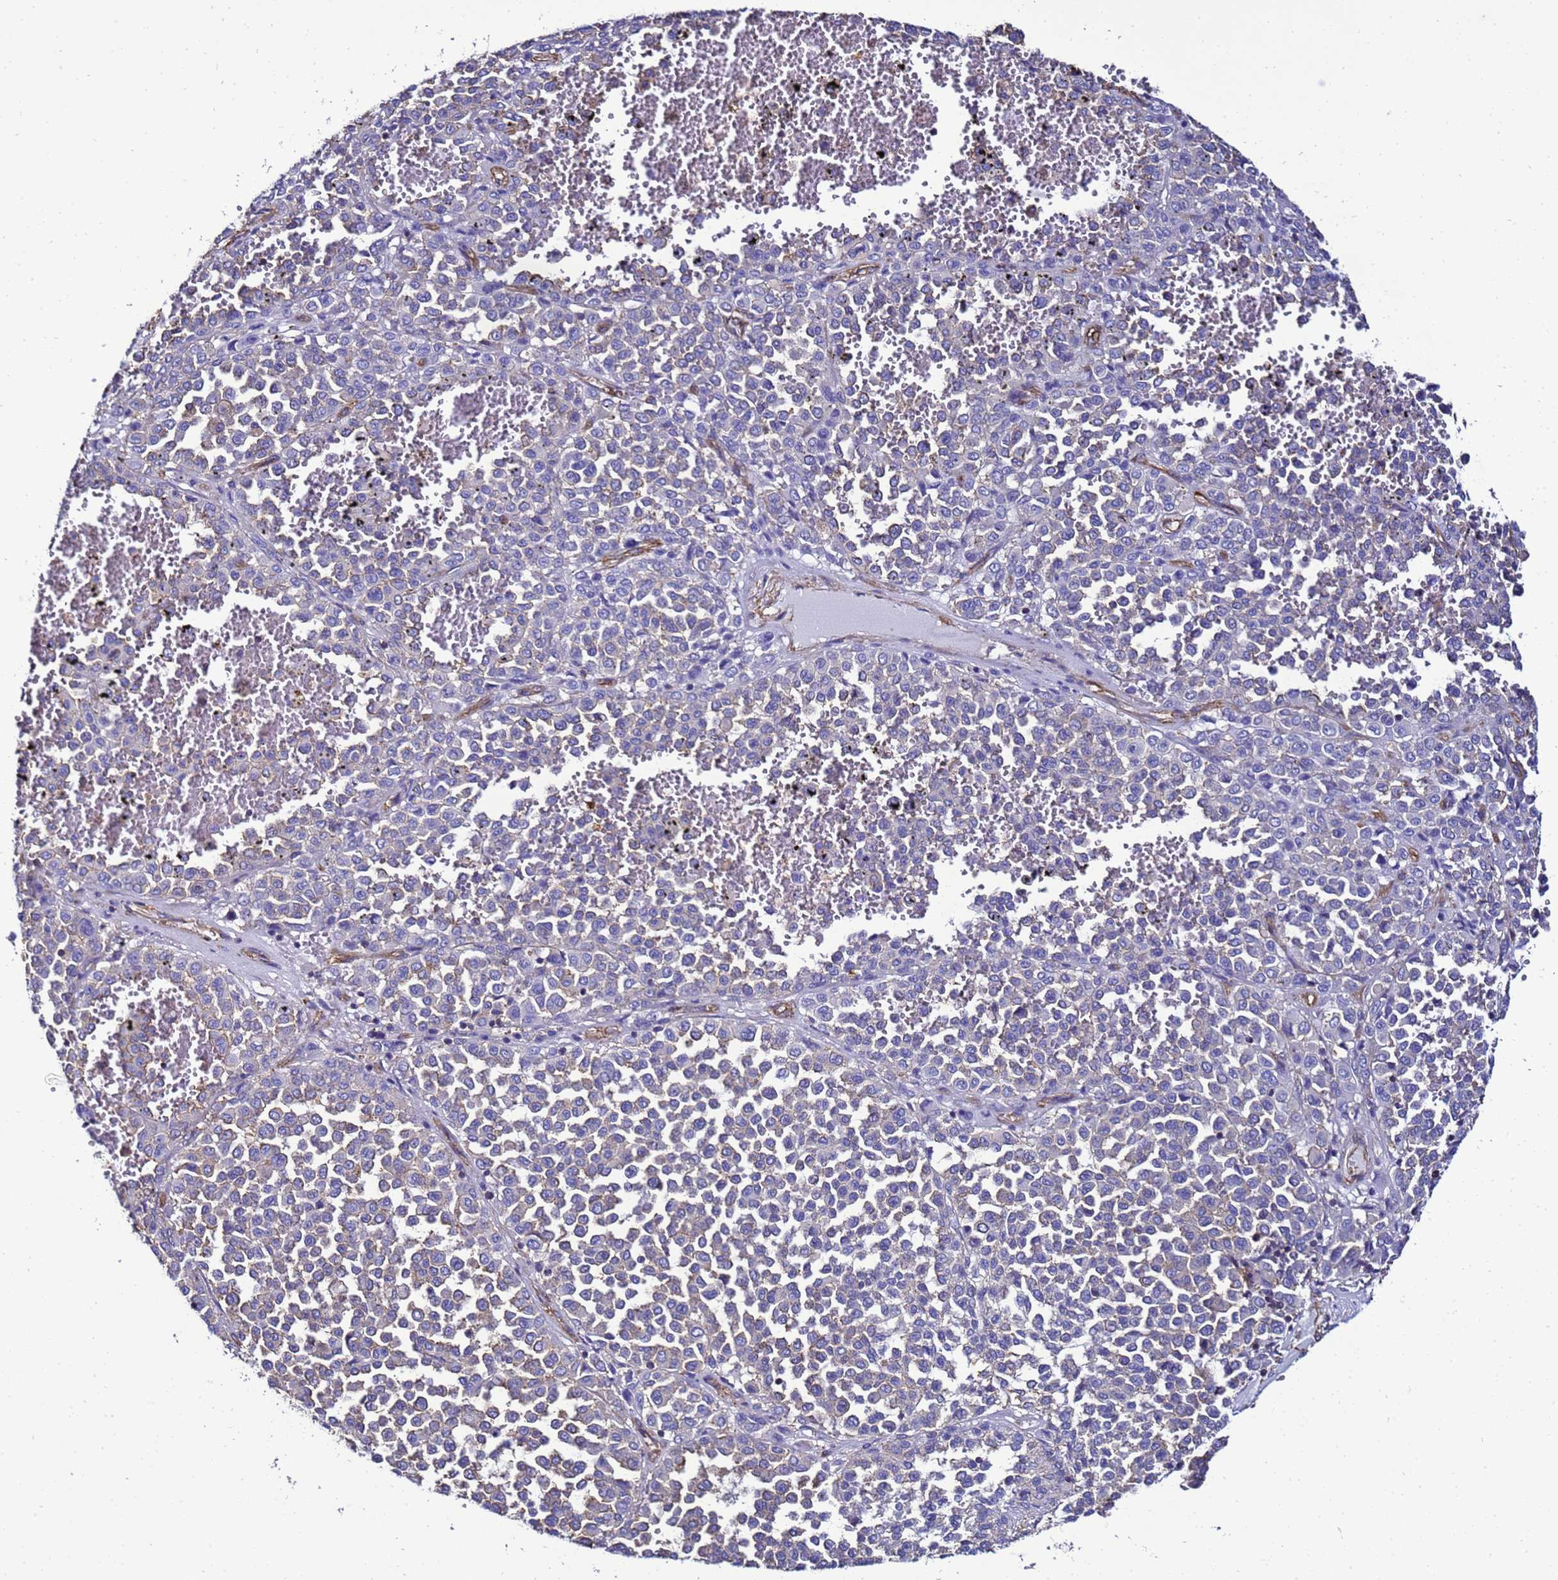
{"staining": {"intensity": "negative", "quantity": "none", "location": "none"}, "tissue": "melanoma", "cell_type": "Tumor cells", "image_type": "cancer", "snomed": [{"axis": "morphology", "description": "Malignant melanoma, Metastatic site"}, {"axis": "topography", "description": "Pancreas"}], "caption": "The micrograph reveals no significant positivity in tumor cells of malignant melanoma (metastatic site).", "gene": "MYL12A", "patient": {"sex": "female", "age": 30}}